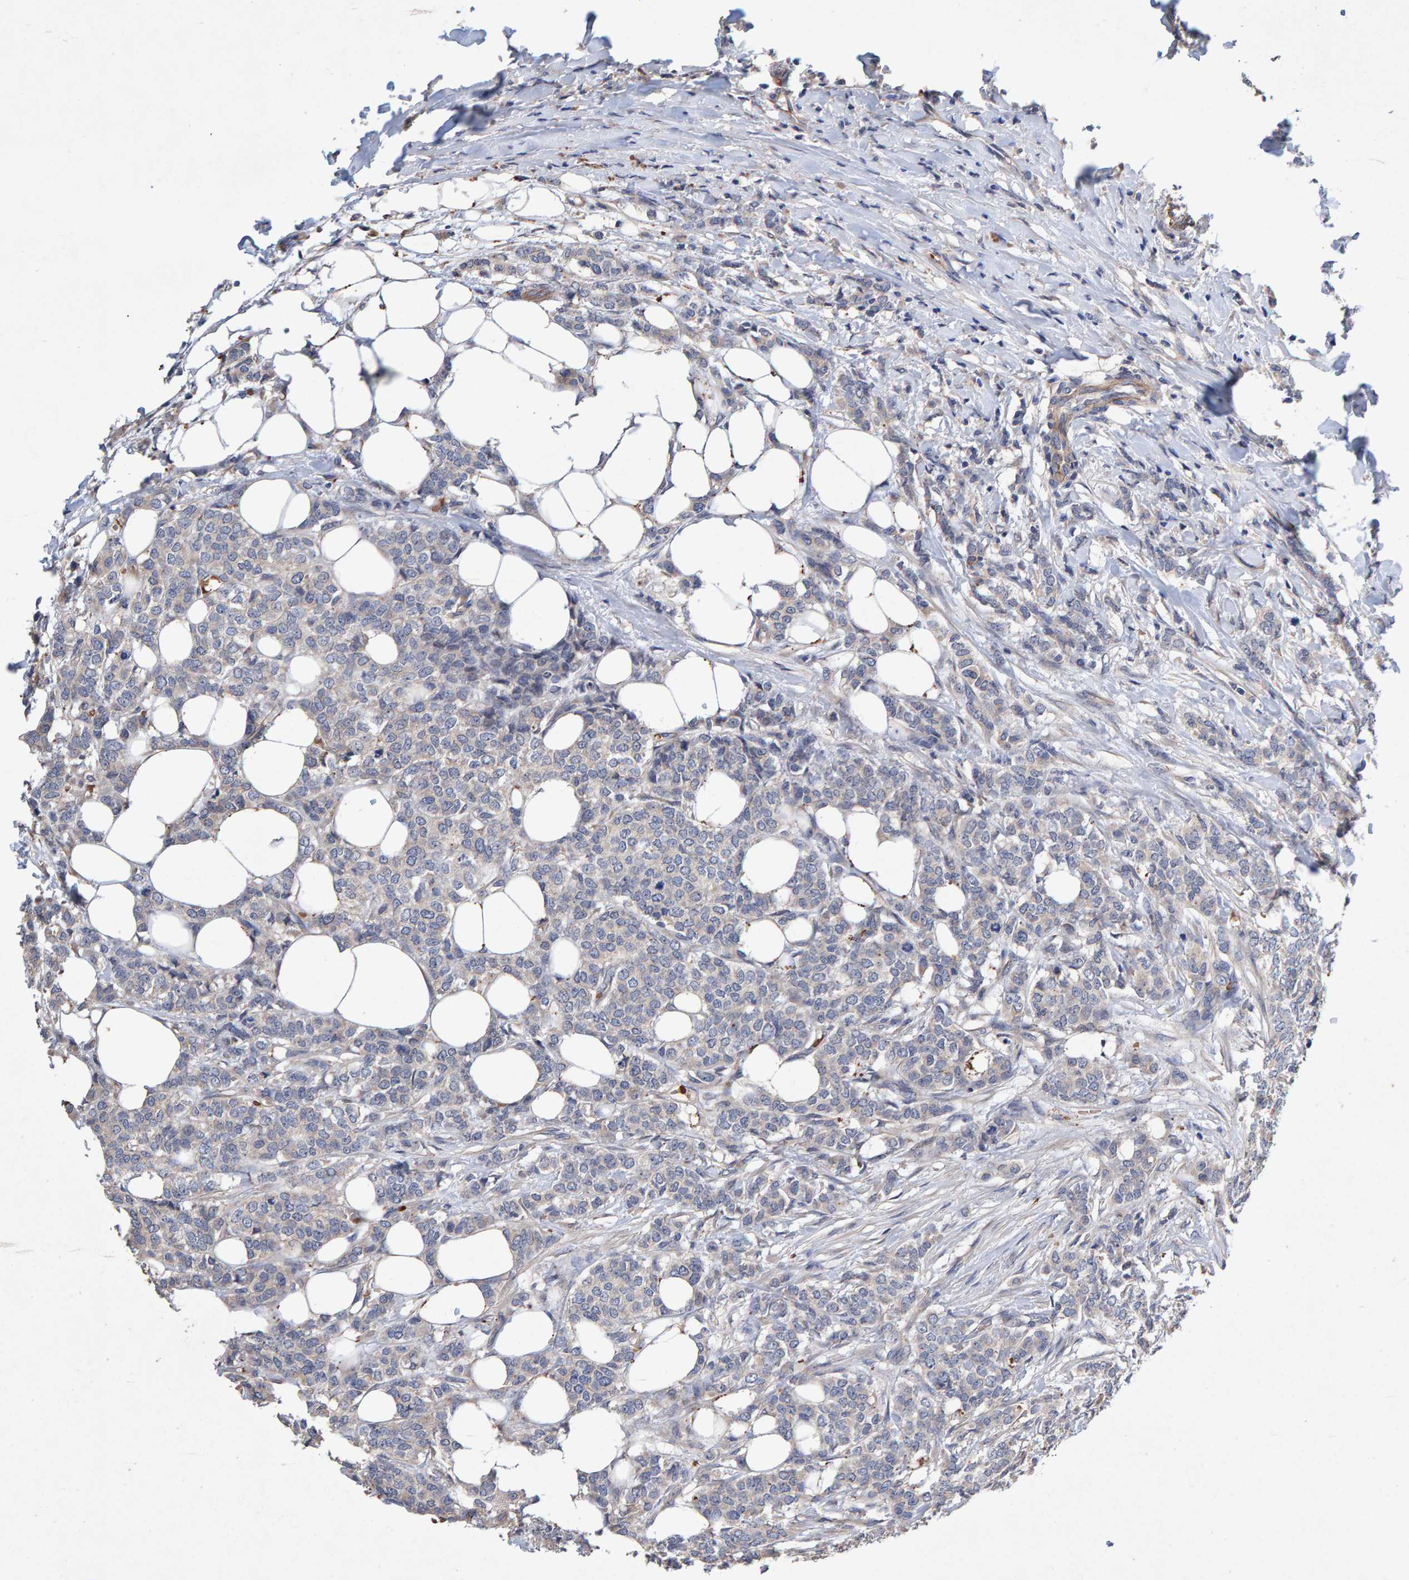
{"staining": {"intensity": "negative", "quantity": "none", "location": "none"}, "tissue": "breast cancer", "cell_type": "Tumor cells", "image_type": "cancer", "snomed": [{"axis": "morphology", "description": "Lobular carcinoma"}, {"axis": "topography", "description": "Skin"}, {"axis": "topography", "description": "Breast"}], "caption": "DAB immunohistochemical staining of breast cancer demonstrates no significant positivity in tumor cells.", "gene": "EFR3A", "patient": {"sex": "female", "age": 46}}